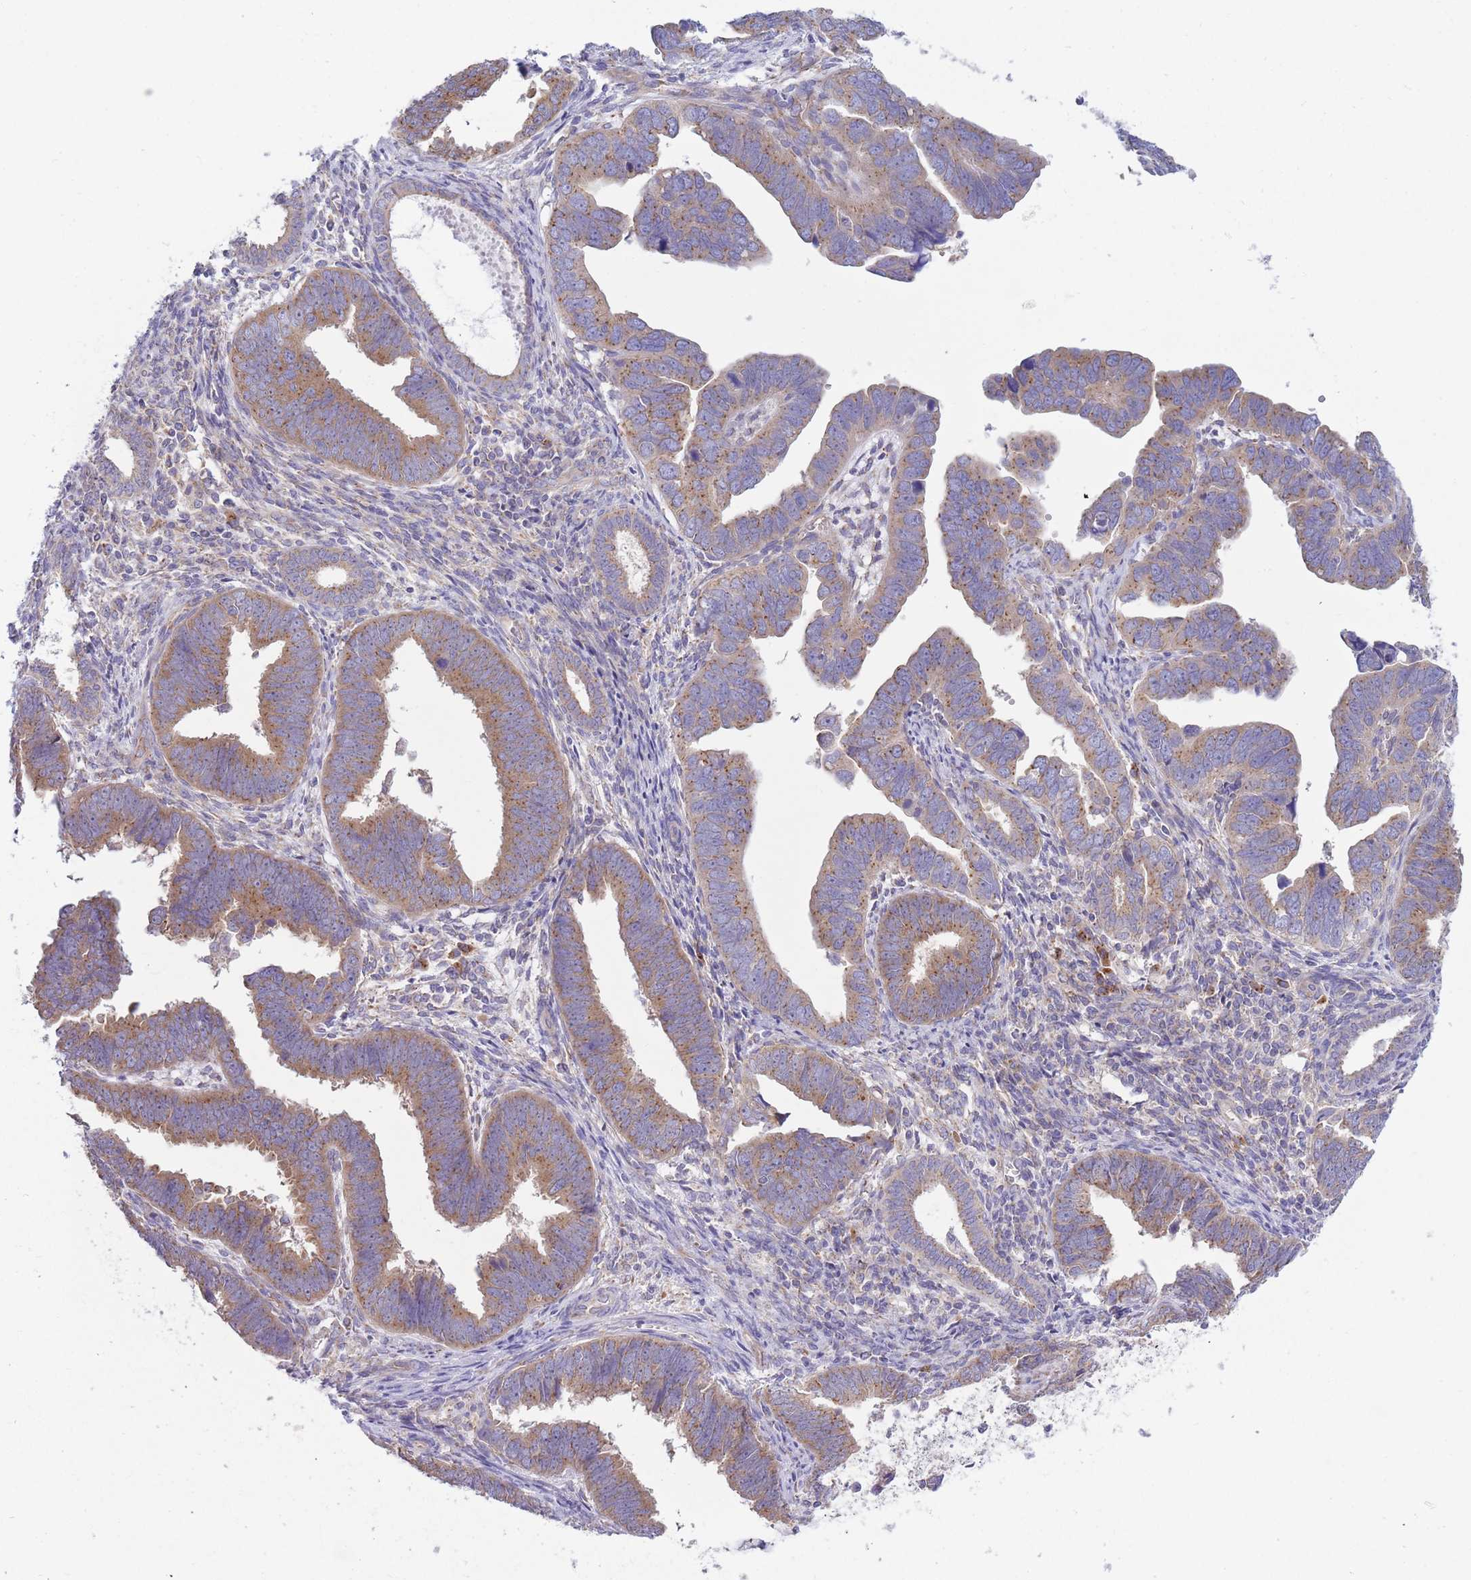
{"staining": {"intensity": "moderate", "quantity": ">75%", "location": "cytoplasmic/membranous"}, "tissue": "endometrial cancer", "cell_type": "Tumor cells", "image_type": "cancer", "snomed": [{"axis": "morphology", "description": "Adenocarcinoma, NOS"}, {"axis": "topography", "description": "Endometrium"}], "caption": "Protein staining exhibits moderate cytoplasmic/membranous expression in about >75% of tumor cells in adenocarcinoma (endometrial). The protein is shown in brown color, while the nuclei are stained blue.", "gene": "COPG2", "patient": {"sex": "female", "age": 75}}